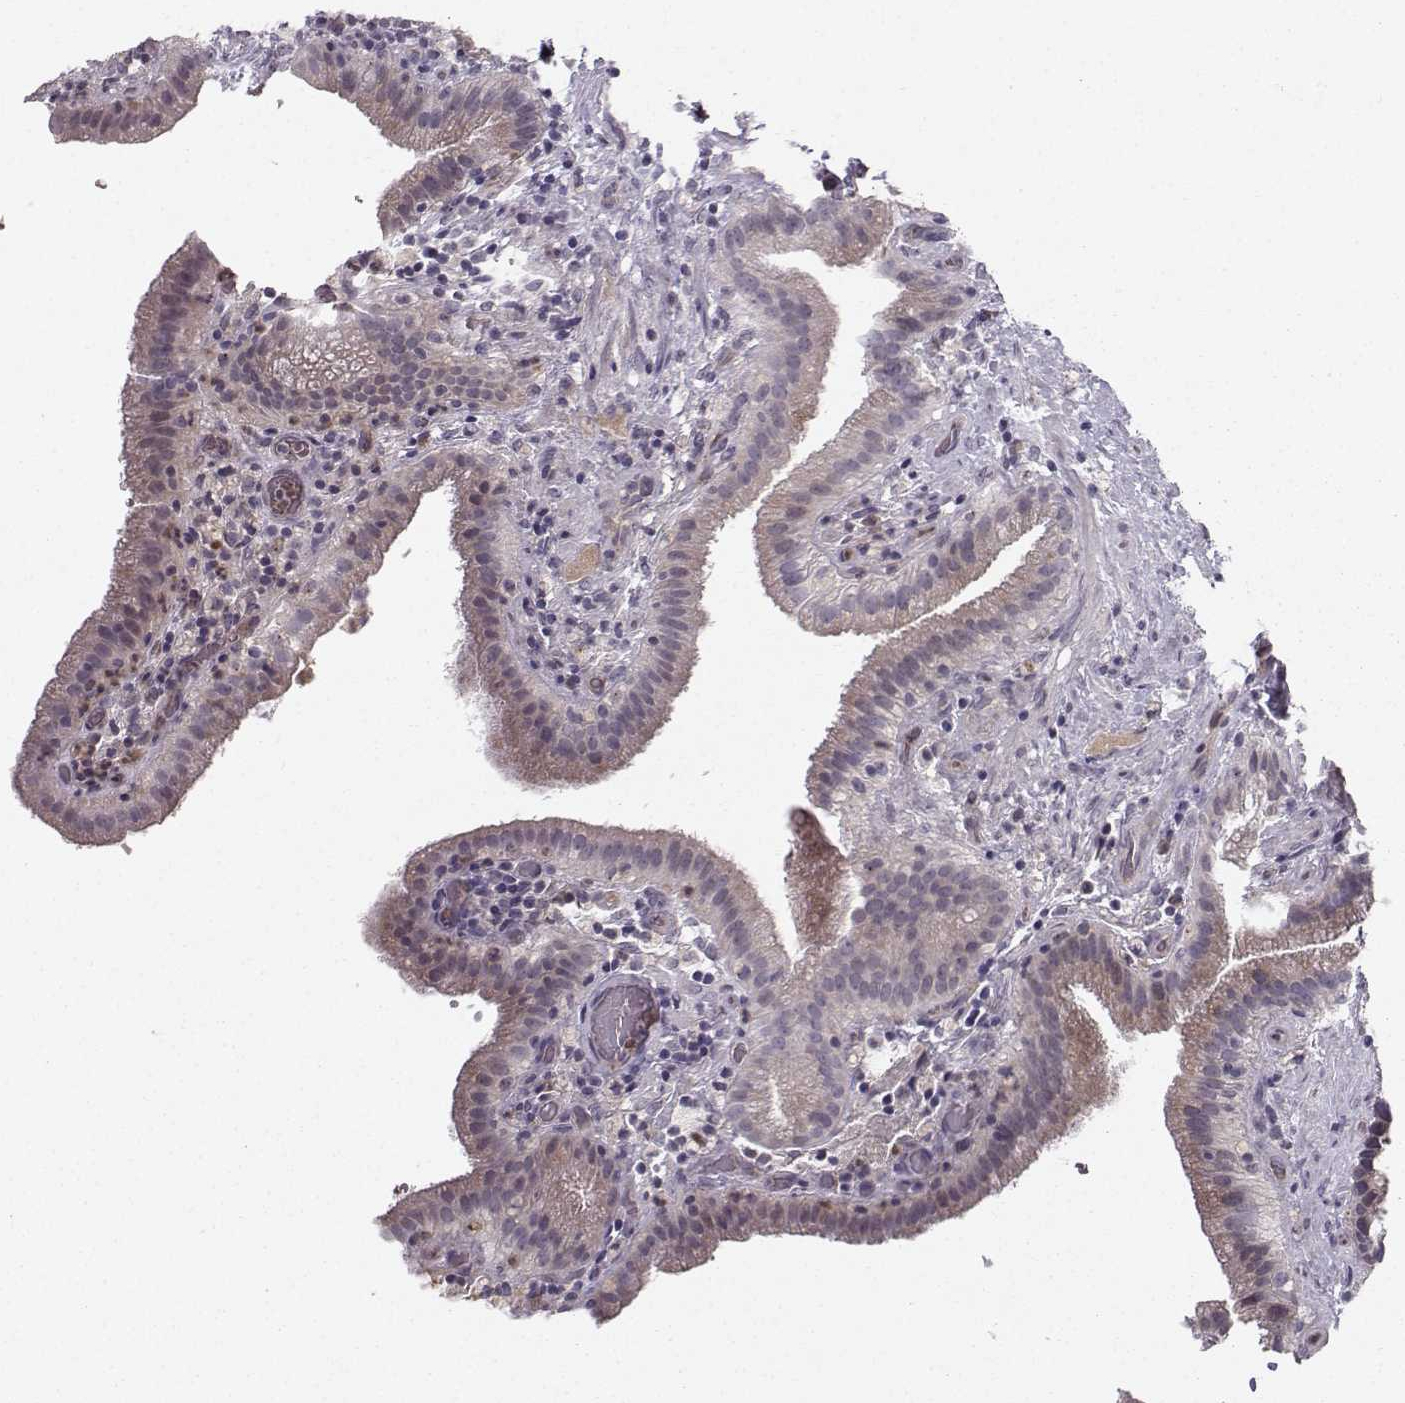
{"staining": {"intensity": "negative", "quantity": "none", "location": "none"}, "tissue": "gallbladder", "cell_type": "Glandular cells", "image_type": "normal", "snomed": [{"axis": "morphology", "description": "Normal tissue, NOS"}, {"axis": "topography", "description": "Gallbladder"}], "caption": "Image shows no protein positivity in glandular cells of benign gallbladder. (Immunohistochemistry, brightfield microscopy, high magnification).", "gene": "OPRD1", "patient": {"sex": "male", "age": 62}}